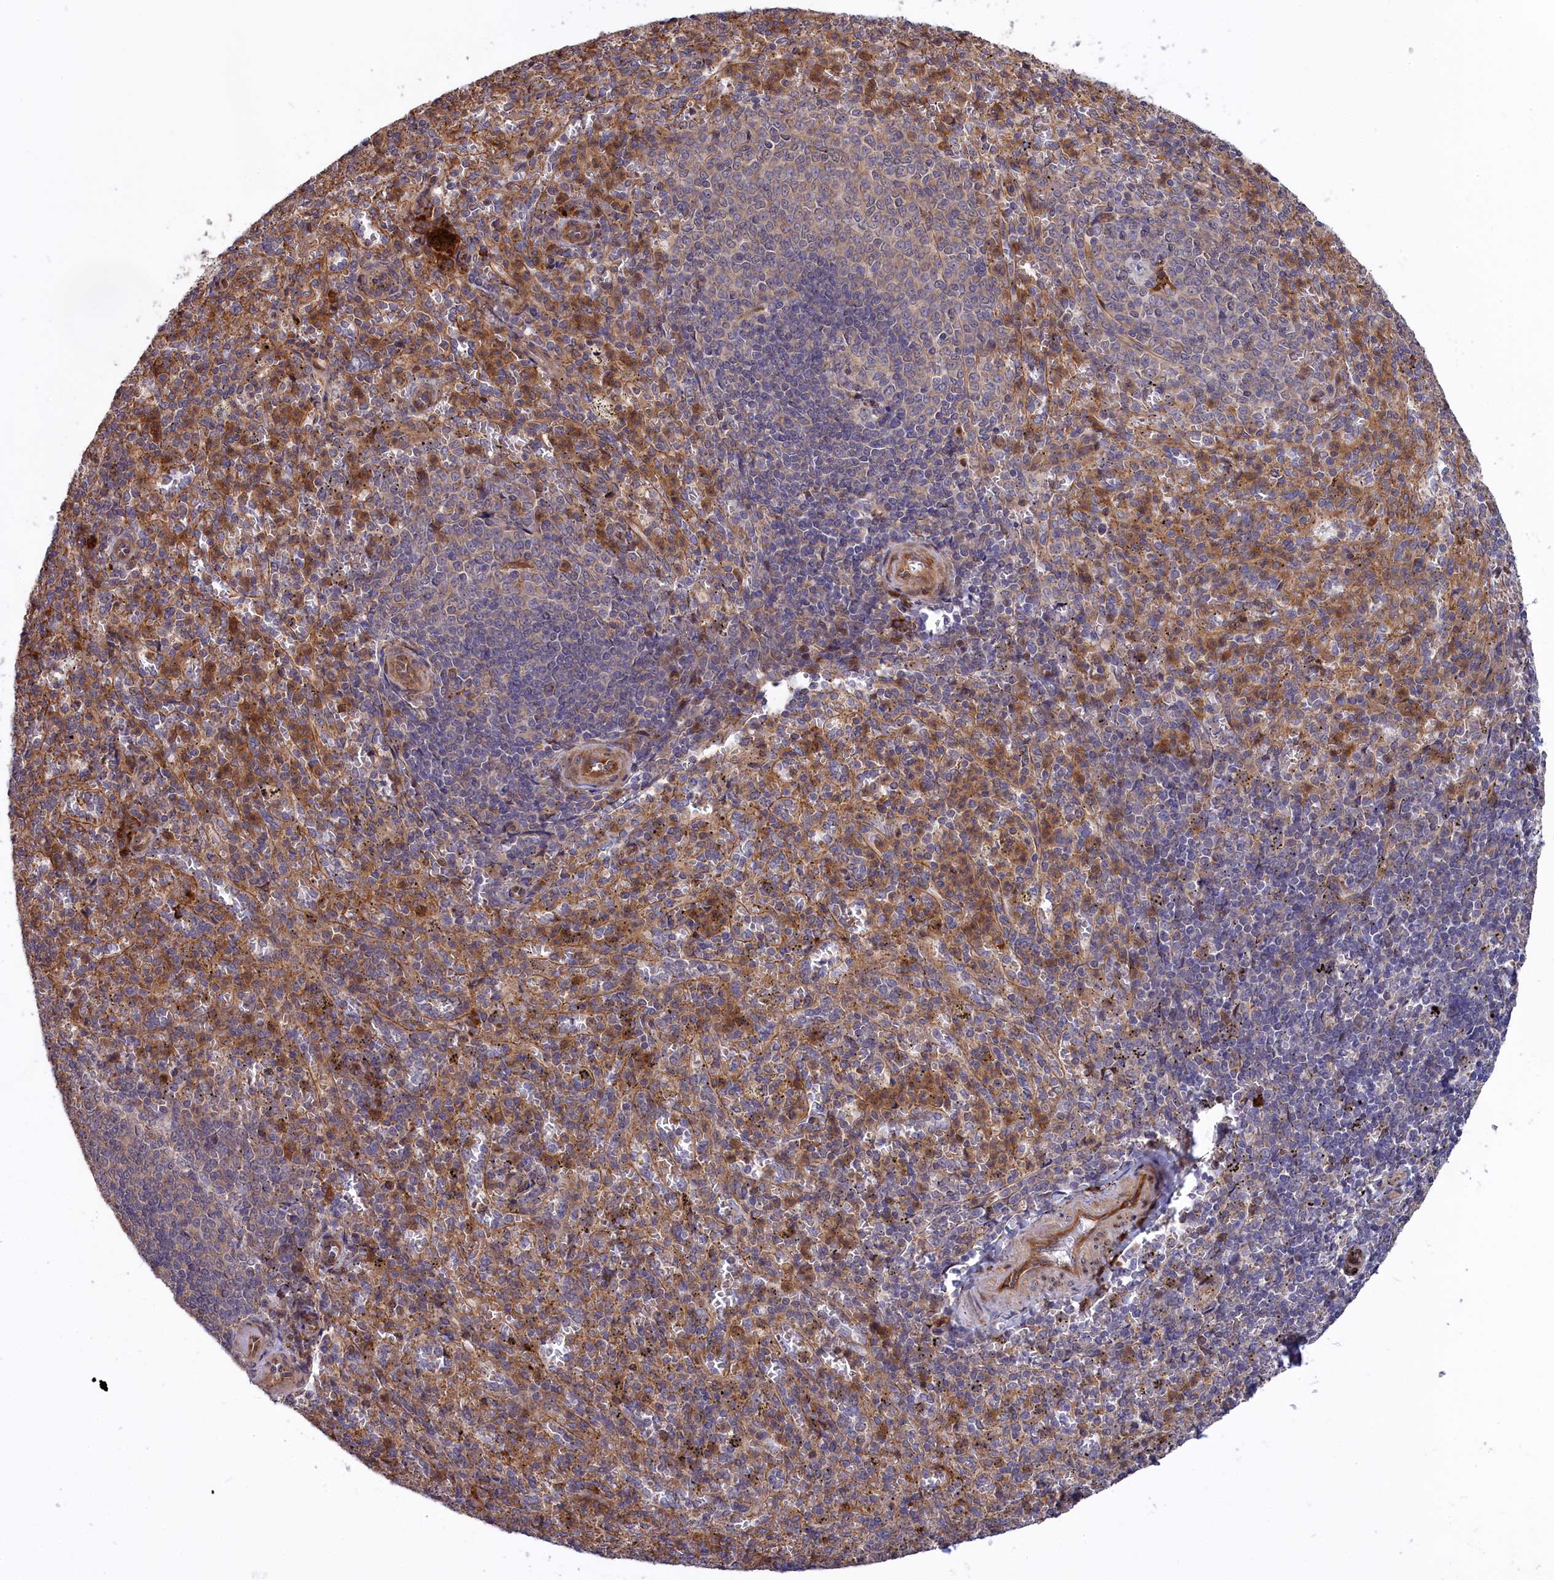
{"staining": {"intensity": "moderate", "quantity": ">75%", "location": "cytoplasmic/membranous"}, "tissue": "spleen", "cell_type": "Cells in red pulp", "image_type": "normal", "snomed": [{"axis": "morphology", "description": "Normal tissue, NOS"}, {"axis": "topography", "description": "Spleen"}], "caption": "Protein staining by immunohistochemistry exhibits moderate cytoplasmic/membranous staining in about >75% of cells in red pulp in unremarkable spleen. (DAB (3,3'-diaminobenzidine) IHC, brown staining for protein, blue staining for nuclei).", "gene": "DDX60L", "patient": {"sex": "female", "age": 21}}